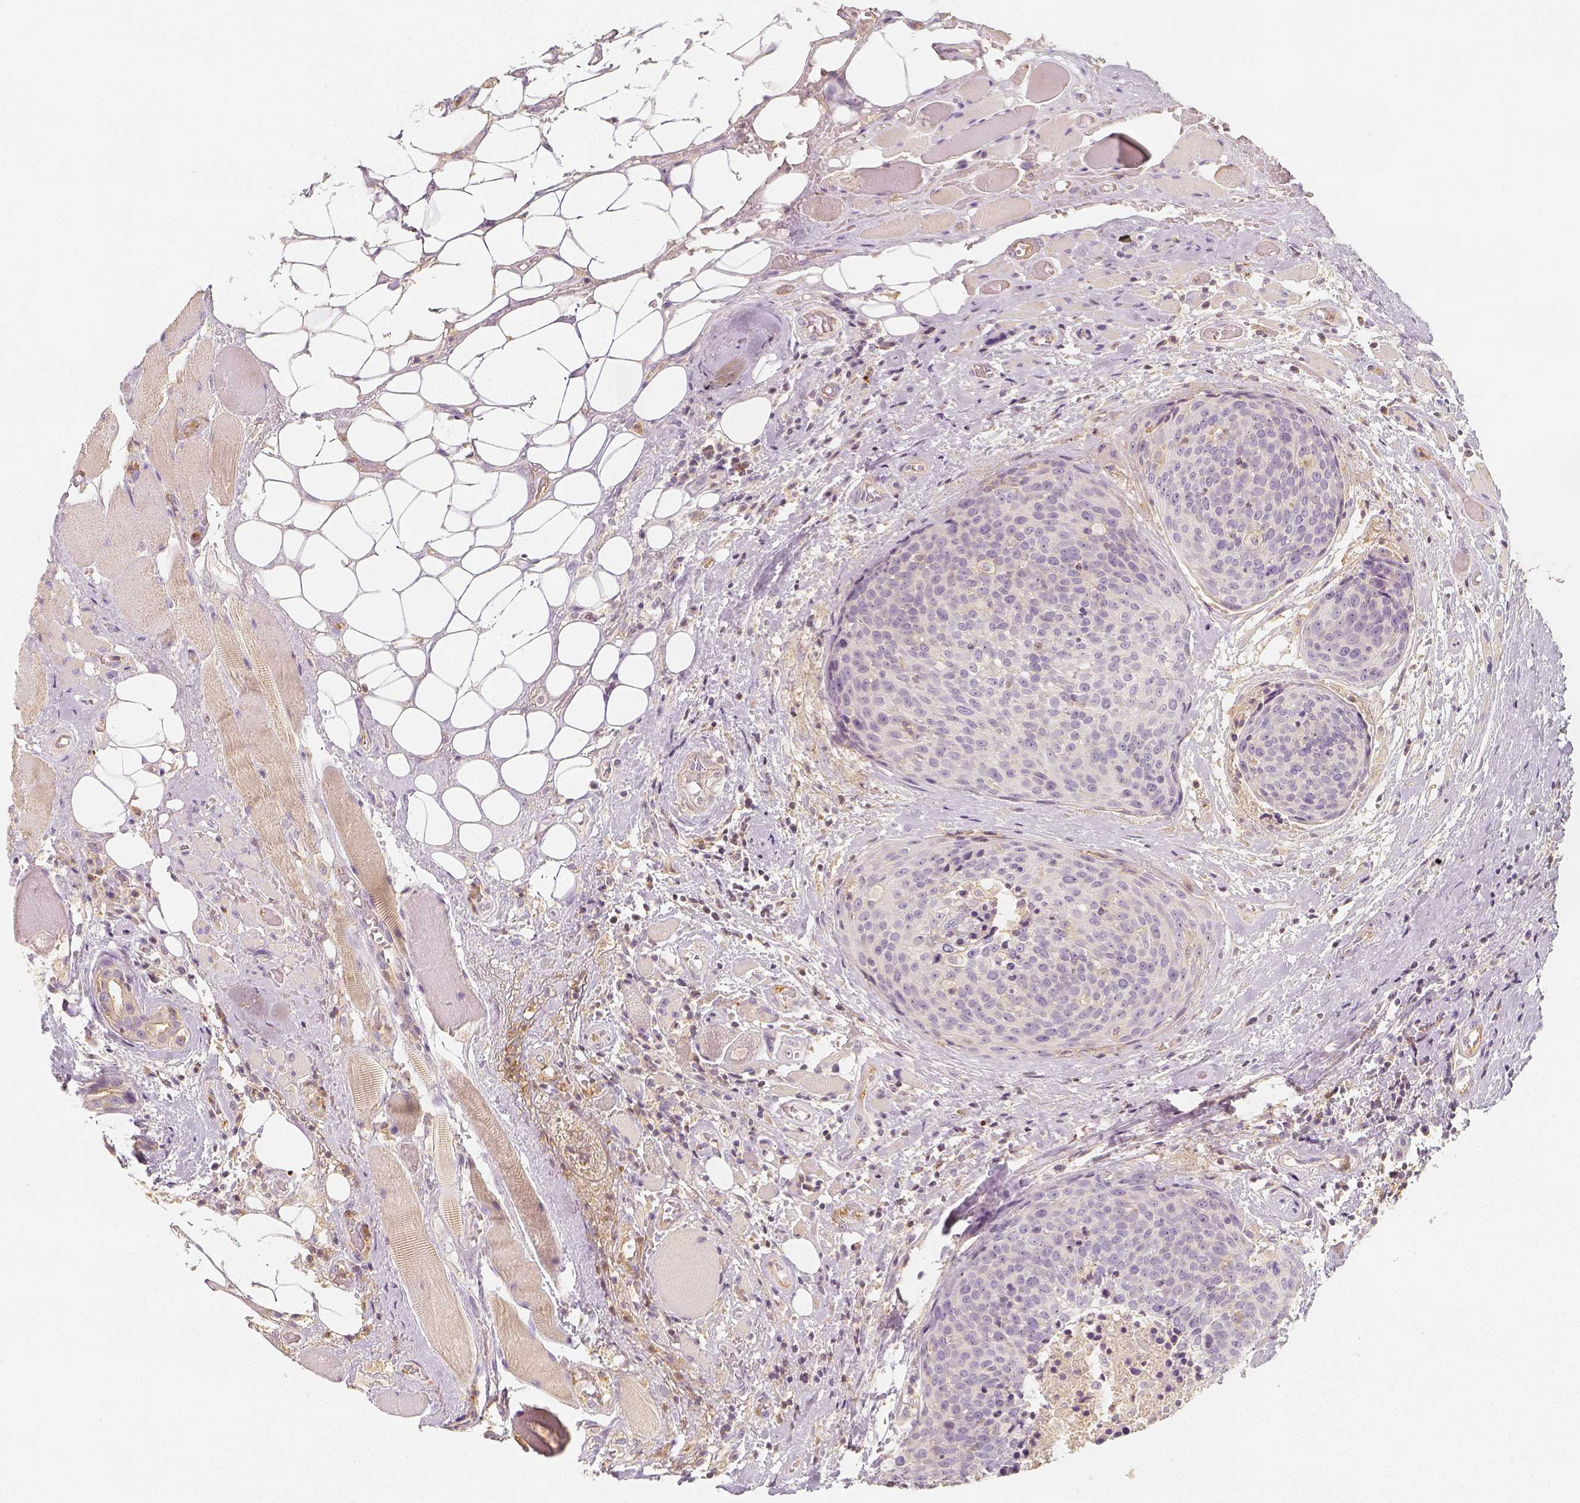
{"staining": {"intensity": "negative", "quantity": "none", "location": "none"}, "tissue": "head and neck cancer", "cell_type": "Tumor cells", "image_type": "cancer", "snomed": [{"axis": "morphology", "description": "Squamous cell carcinoma, NOS"}, {"axis": "topography", "description": "Oral tissue"}, {"axis": "topography", "description": "Head-Neck"}], "caption": "High magnification brightfield microscopy of head and neck squamous cell carcinoma stained with DAB (brown) and counterstained with hematoxylin (blue): tumor cells show no significant expression.", "gene": "PTPRJ", "patient": {"sex": "male", "age": 64}}